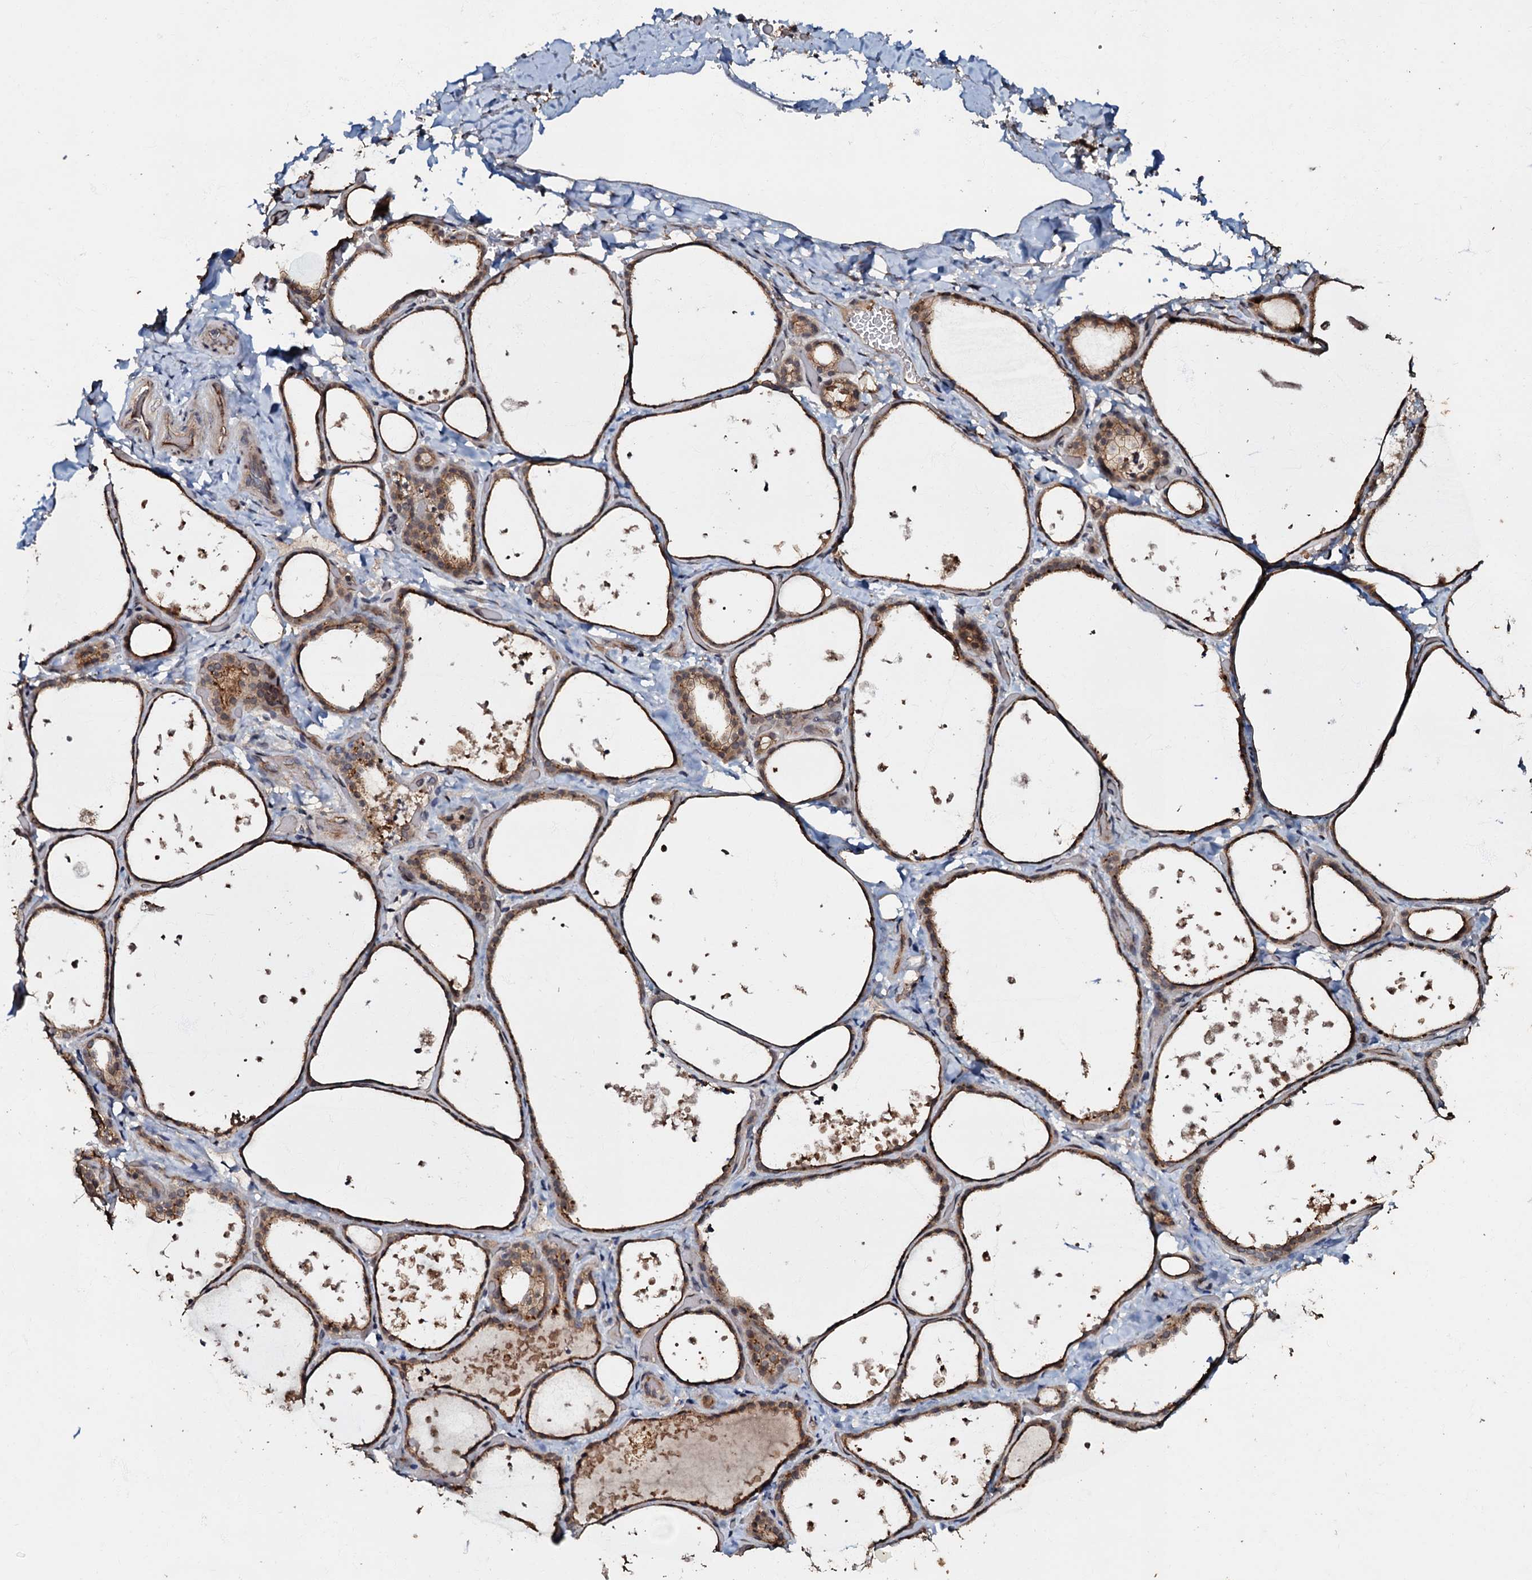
{"staining": {"intensity": "moderate", "quantity": ">75%", "location": "cytoplasmic/membranous"}, "tissue": "thyroid gland", "cell_type": "Glandular cells", "image_type": "normal", "snomed": [{"axis": "morphology", "description": "Normal tissue, NOS"}, {"axis": "topography", "description": "Thyroid gland"}], "caption": "Moderate cytoplasmic/membranous expression for a protein is appreciated in about >75% of glandular cells of unremarkable thyroid gland using immunohistochemistry (IHC).", "gene": "MANSC4", "patient": {"sex": "female", "age": 44}}